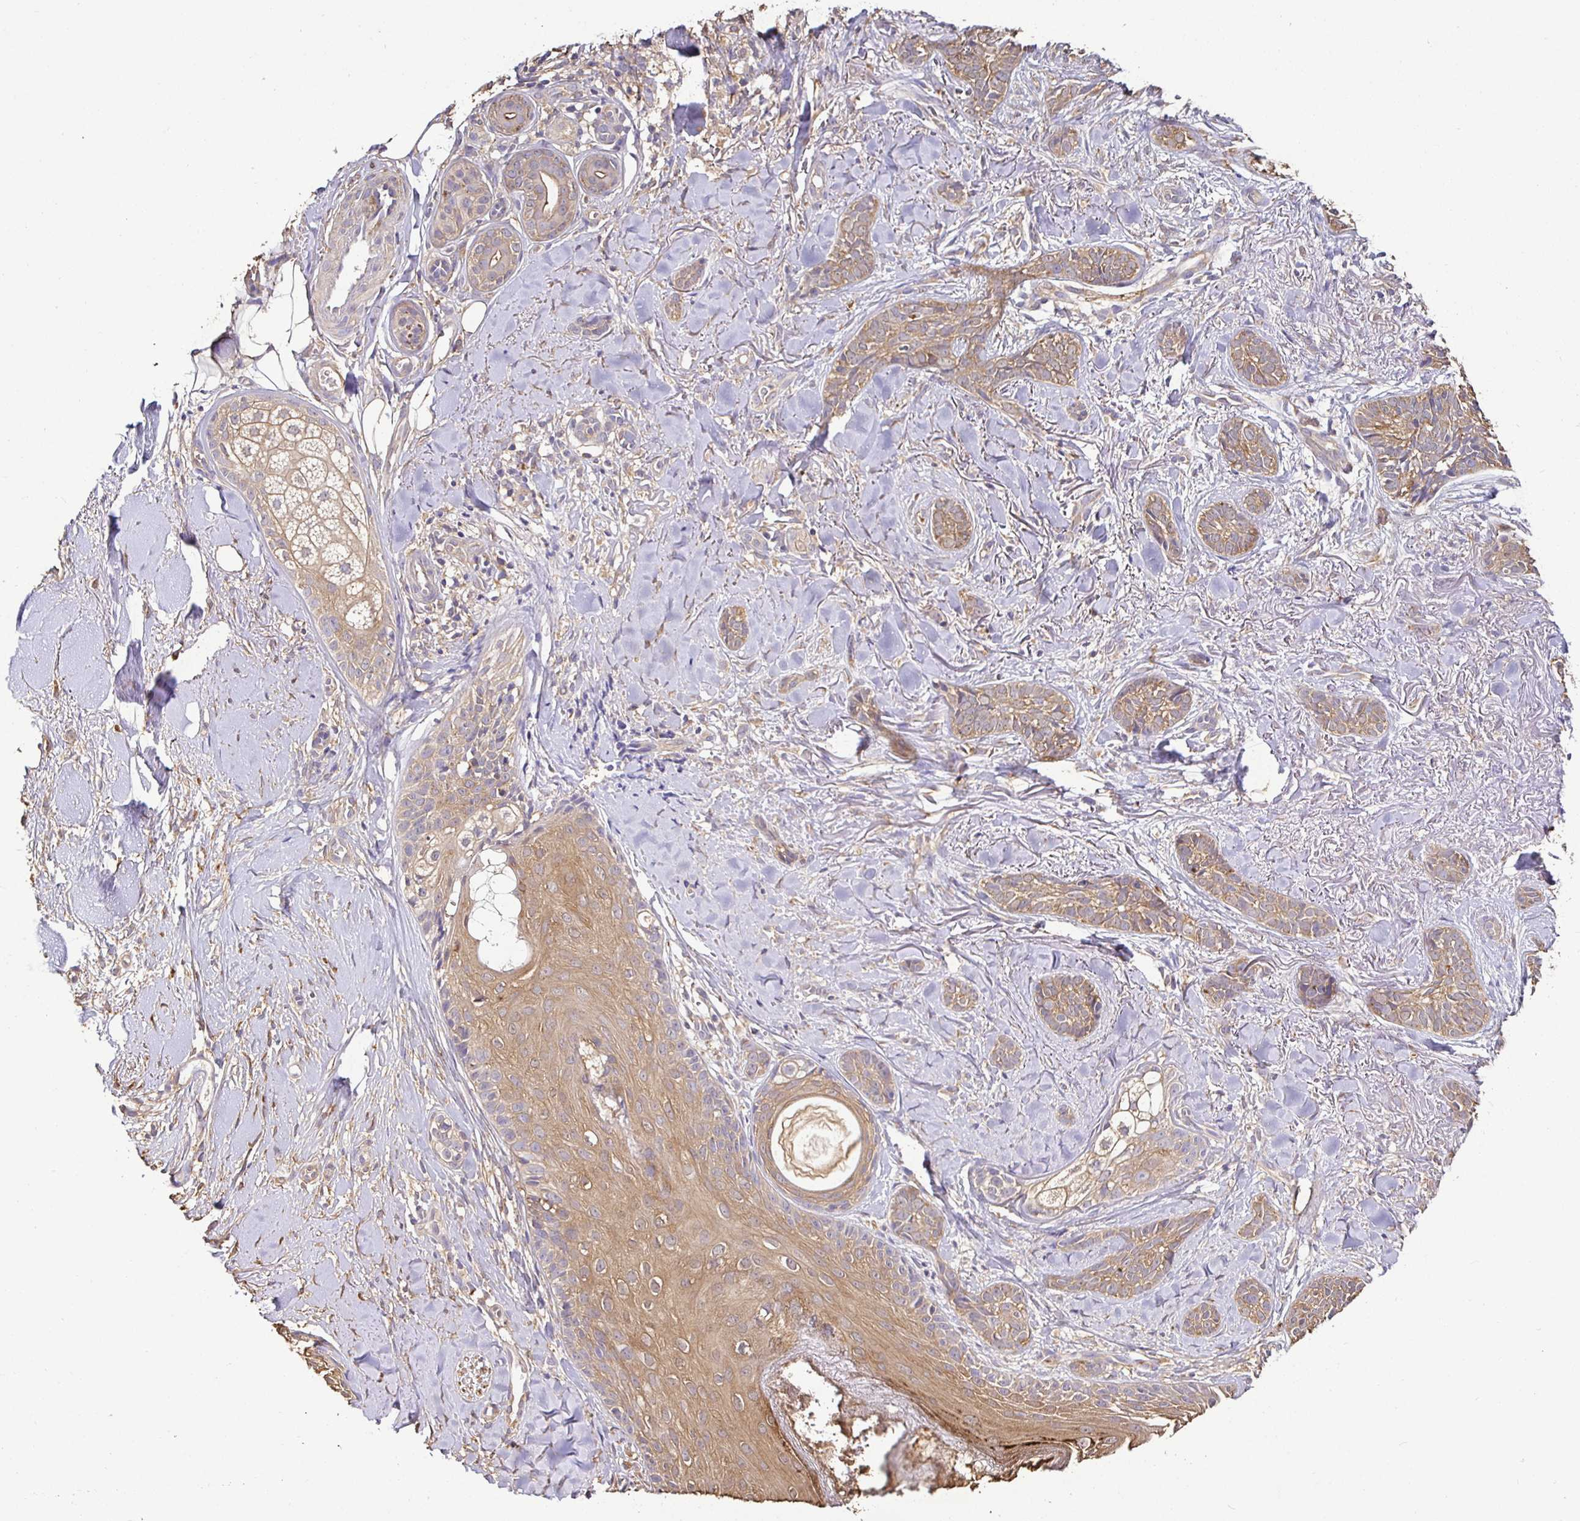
{"staining": {"intensity": "weak", "quantity": ">75%", "location": "cytoplasmic/membranous"}, "tissue": "skin cancer", "cell_type": "Tumor cells", "image_type": "cancer", "snomed": [{"axis": "morphology", "description": "Basal cell carcinoma"}, {"axis": "morphology", "description": "BCC, high aggressive"}, {"axis": "topography", "description": "Skin"}], "caption": "Weak cytoplasmic/membranous positivity is present in approximately >75% of tumor cells in skin cancer.", "gene": "MAPK8IP3", "patient": {"sex": "female", "age": 79}}